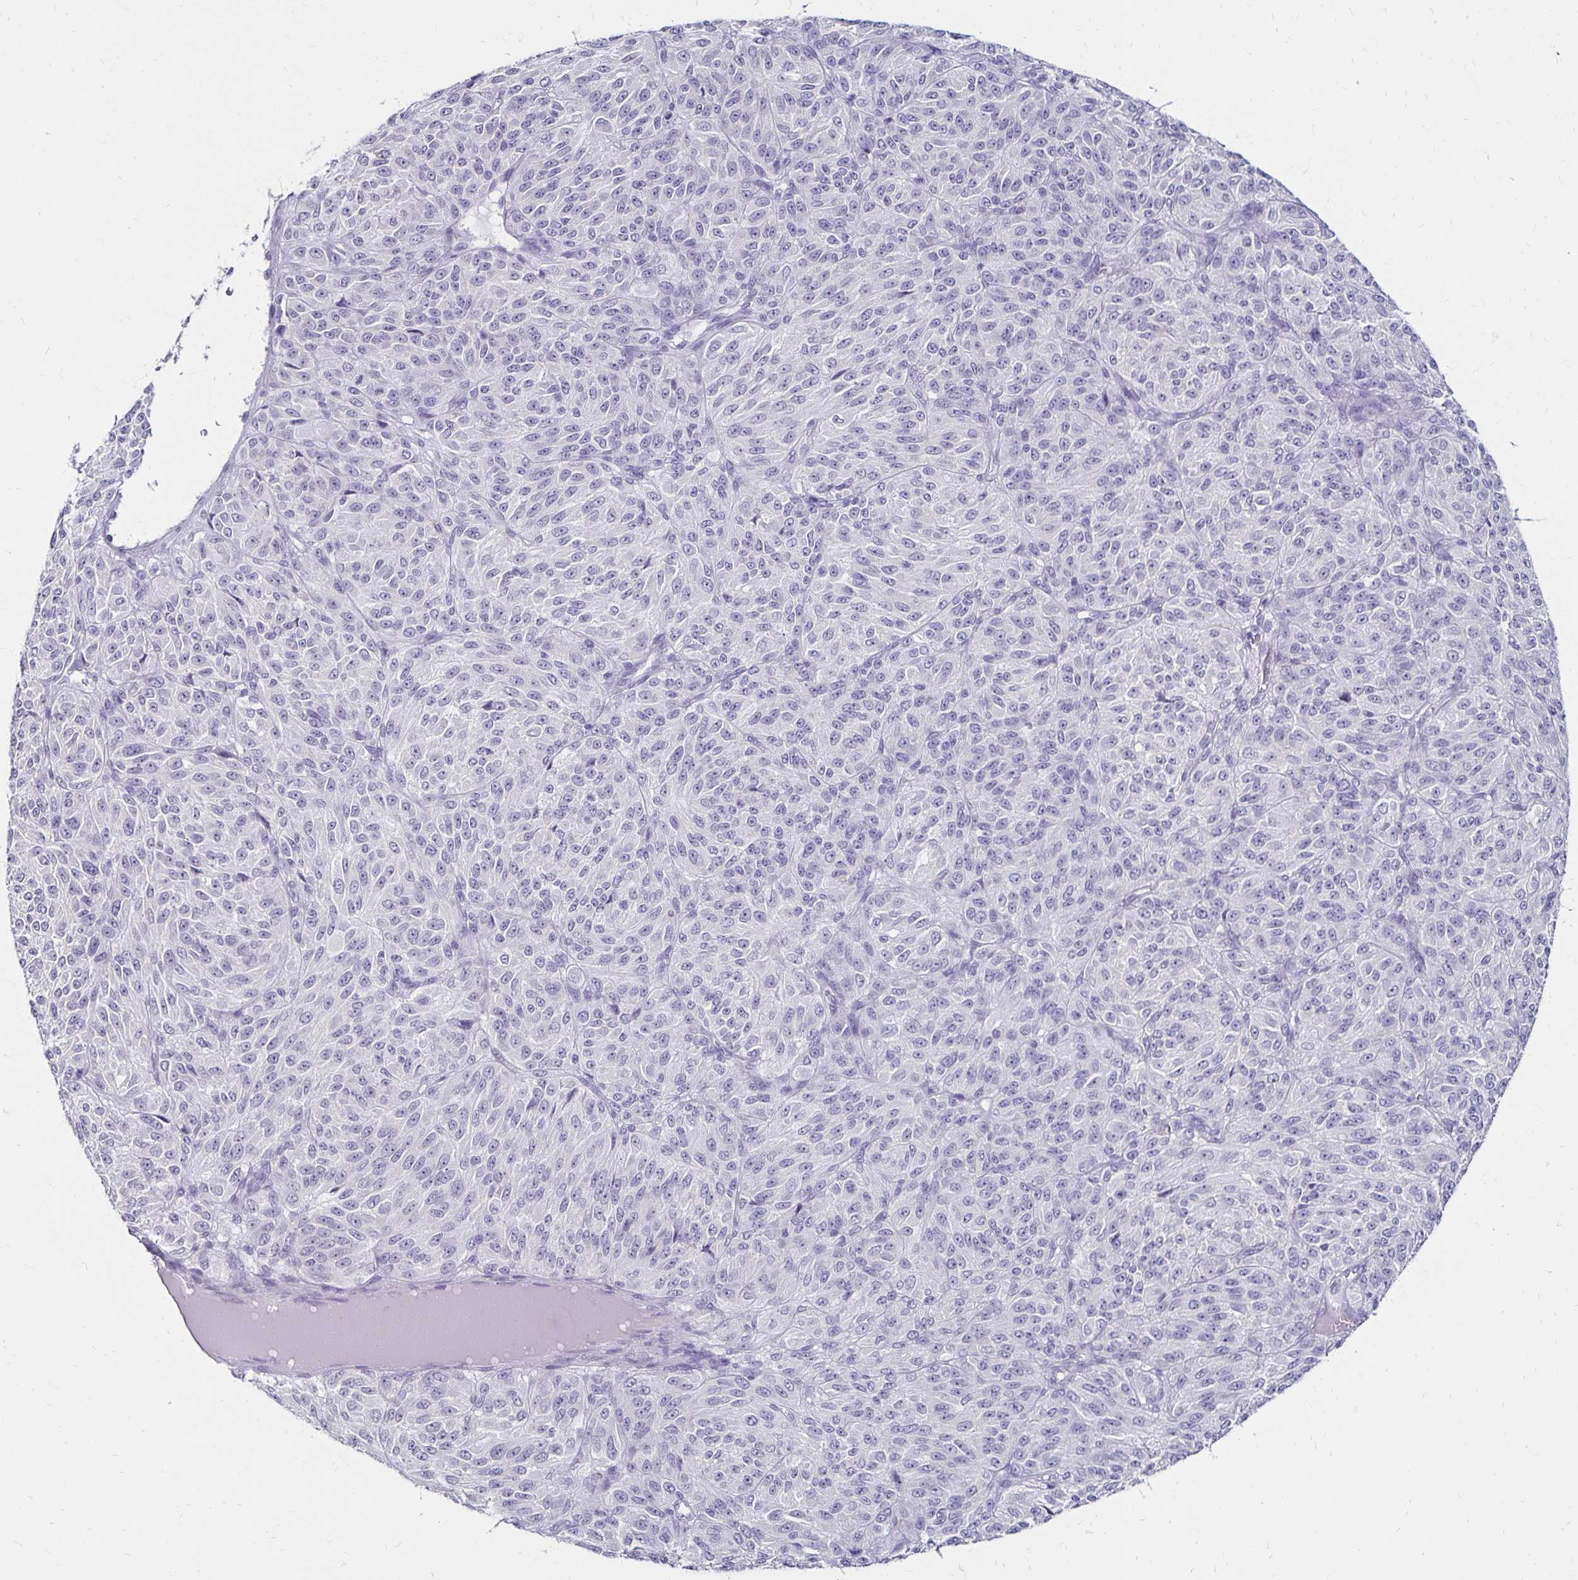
{"staining": {"intensity": "negative", "quantity": "none", "location": "none"}, "tissue": "melanoma", "cell_type": "Tumor cells", "image_type": "cancer", "snomed": [{"axis": "morphology", "description": "Malignant melanoma, Metastatic site"}, {"axis": "topography", "description": "Brain"}], "caption": "A high-resolution histopathology image shows immunohistochemistry staining of malignant melanoma (metastatic site), which shows no significant expression in tumor cells.", "gene": "TOMM34", "patient": {"sex": "female", "age": 56}}